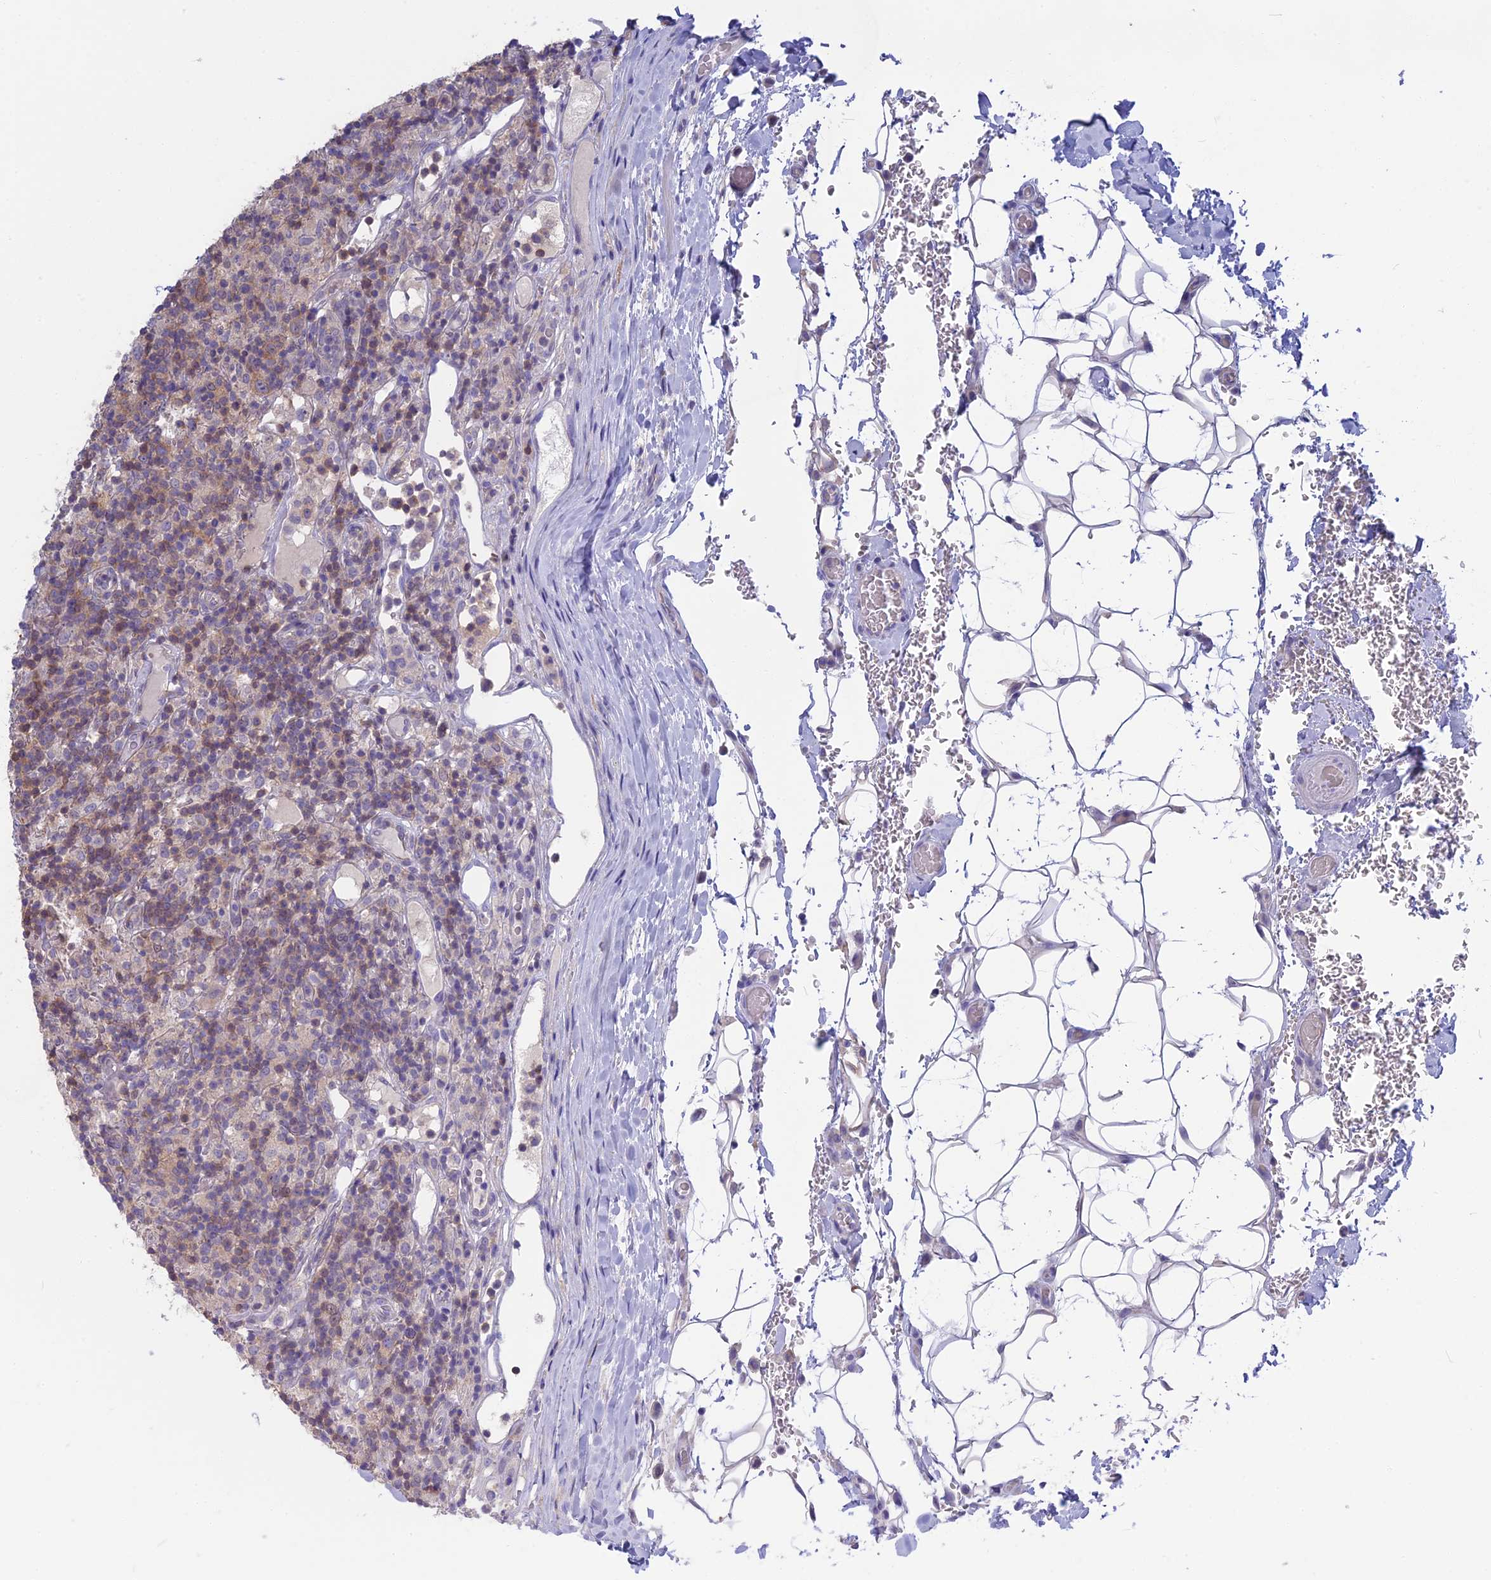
{"staining": {"intensity": "negative", "quantity": "none", "location": "none"}, "tissue": "lymphoma", "cell_type": "Tumor cells", "image_type": "cancer", "snomed": [{"axis": "morphology", "description": "Hodgkin's disease, NOS"}, {"axis": "topography", "description": "Lymph node"}], "caption": "Micrograph shows no significant protein expression in tumor cells of Hodgkin's disease. The staining was performed using DAB to visualize the protein expression in brown, while the nuclei were stained in blue with hematoxylin (Magnification: 20x).", "gene": "SNAP91", "patient": {"sex": "male", "age": 70}}